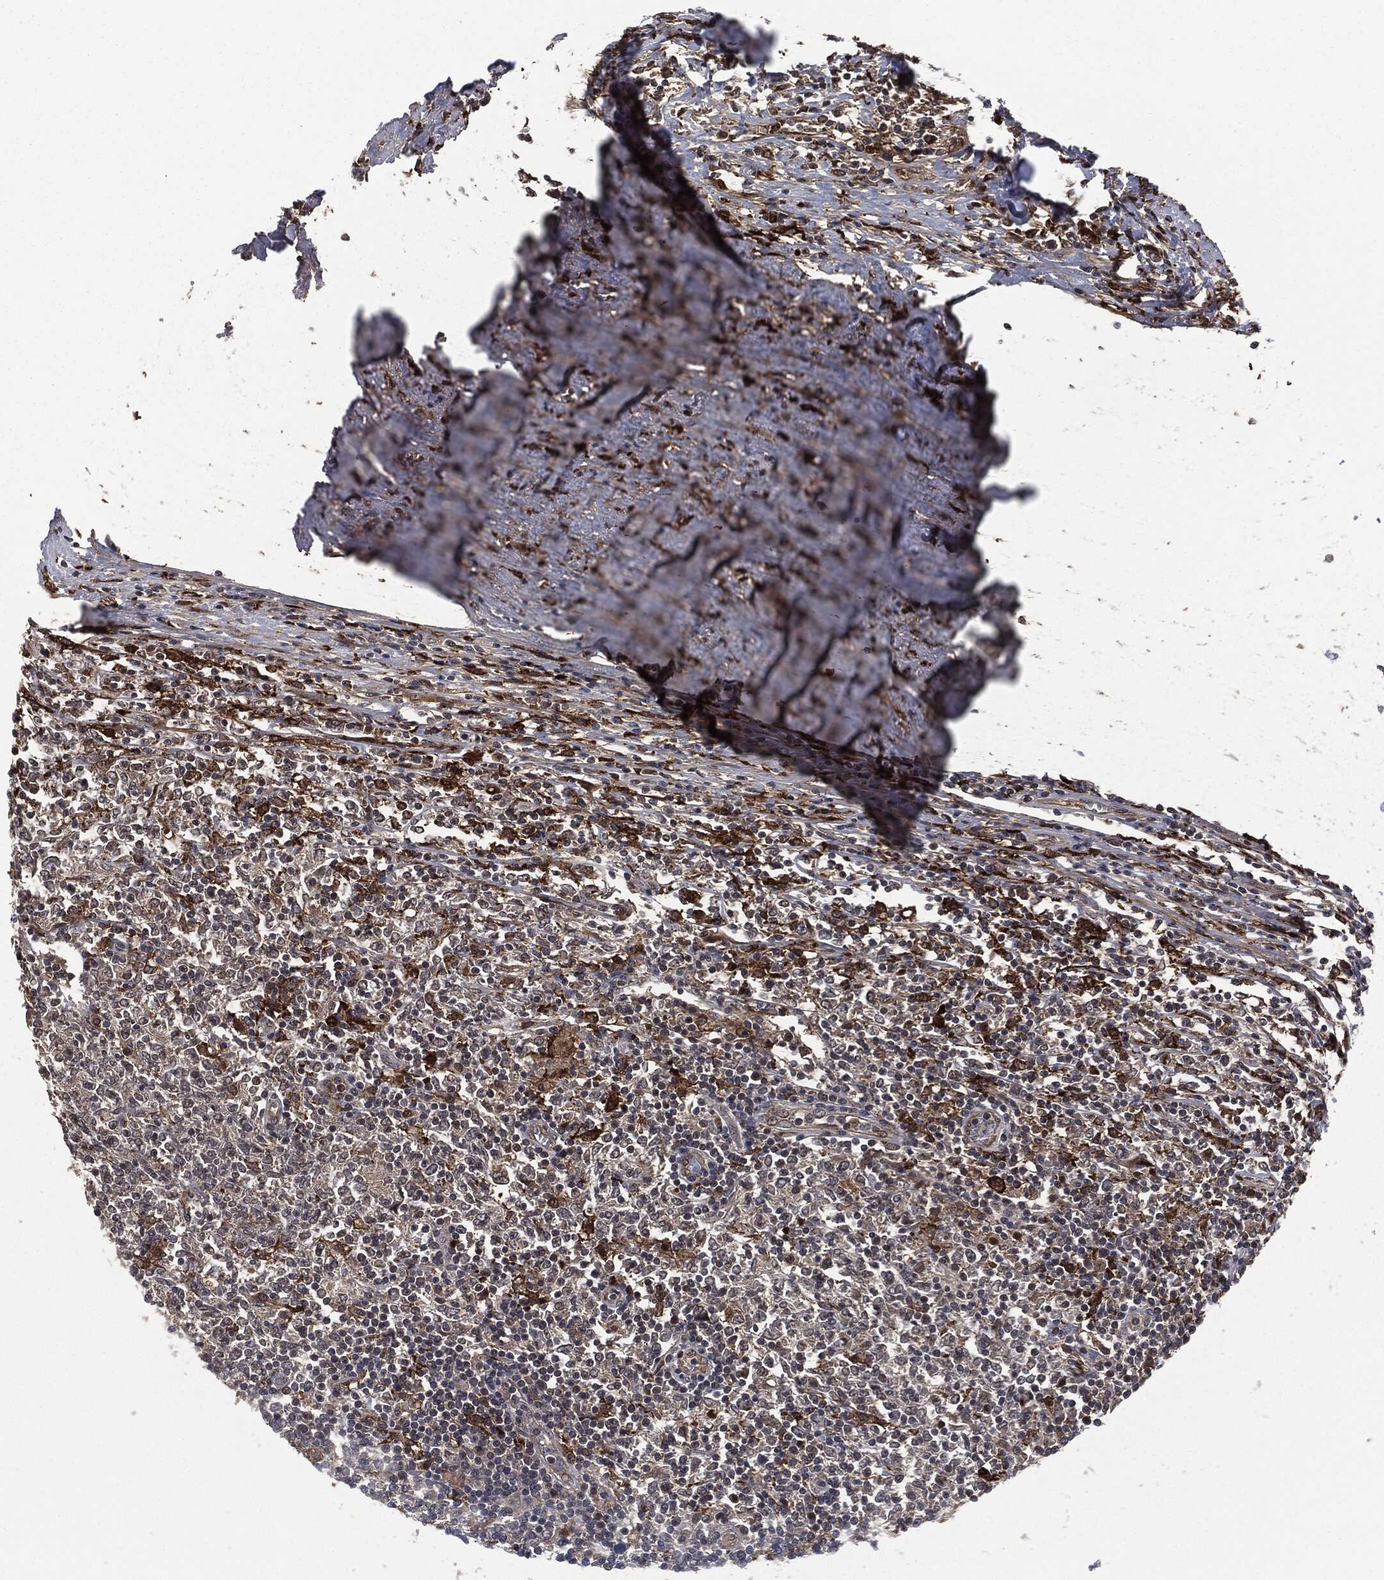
{"staining": {"intensity": "negative", "quantity": "none", "location": "none"}, "tissue": "lymphoma", "cell_type": "Tumor cells", "image_type": "cancer", "snomed": [{"axis": "morphology", "description": "Malignant lymphoma, non-Hodgkin's type, High grade"}, {"axis": "topography", "description": "Lymph node"}], "caption": "A histopathology image of lymphoma stained for a protein shows no brown staining in tumor cells.", "gene": "CRABP2", "patient": {"sex": "female", "age": 84}}